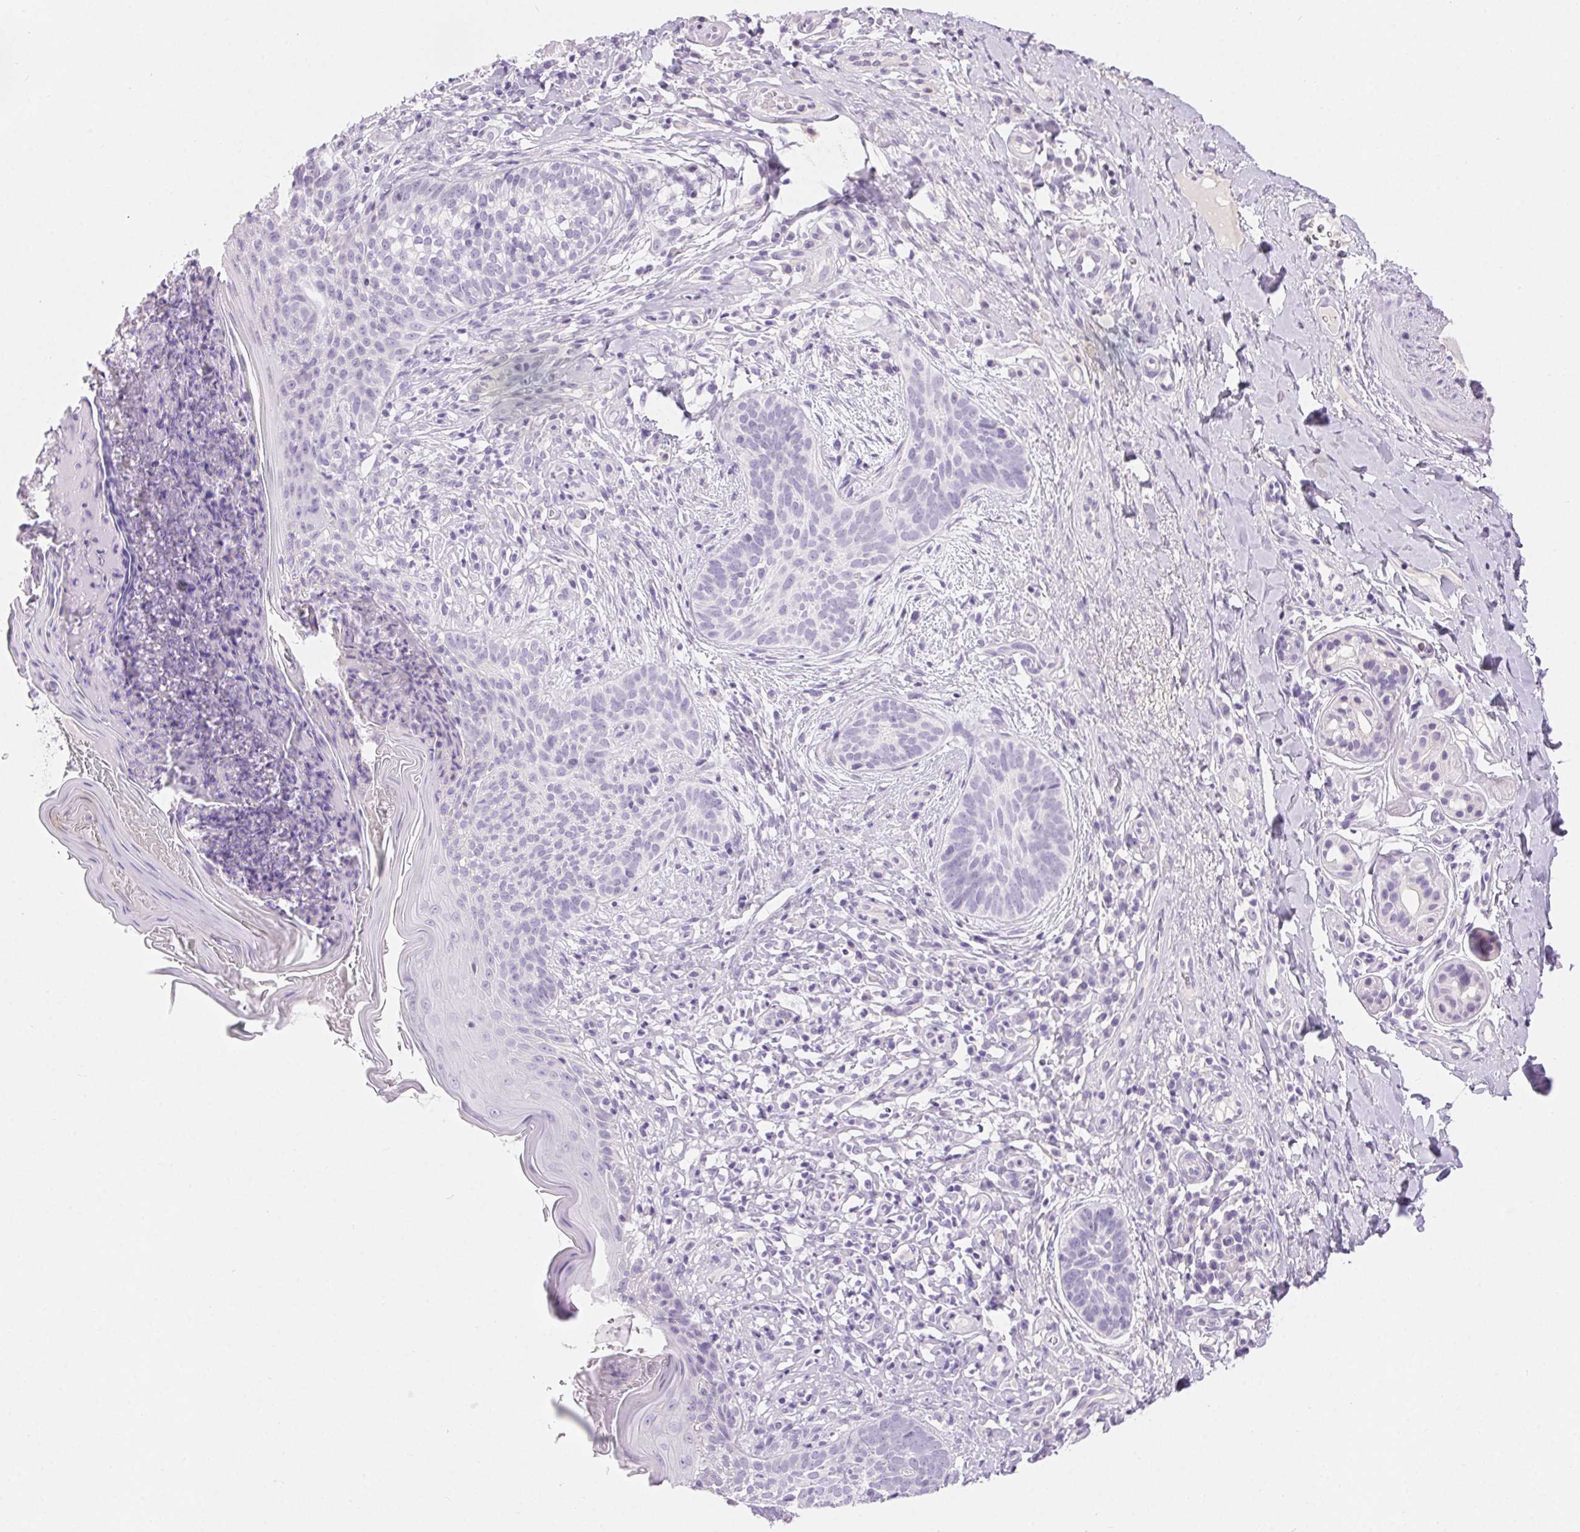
{"staining": {"intensity": "negative", "quantity": "none", "location": "none"}, "tissue": "skin cancer", "cell_type": "Tumor cells", "image_type": "cancer", "snomed": [{"axis": "morphology", "description": "Basal cell carcinoma"}, {"axis": "topography", "description": "Skin"}], "caption": "IHC histopathology image of human skin basal cell carcinoma stained for a protein (brown), which exhibits no staining in tumor cells.", "gene": "CLDN16", "patient": {"sex": "male", "age": 89}}